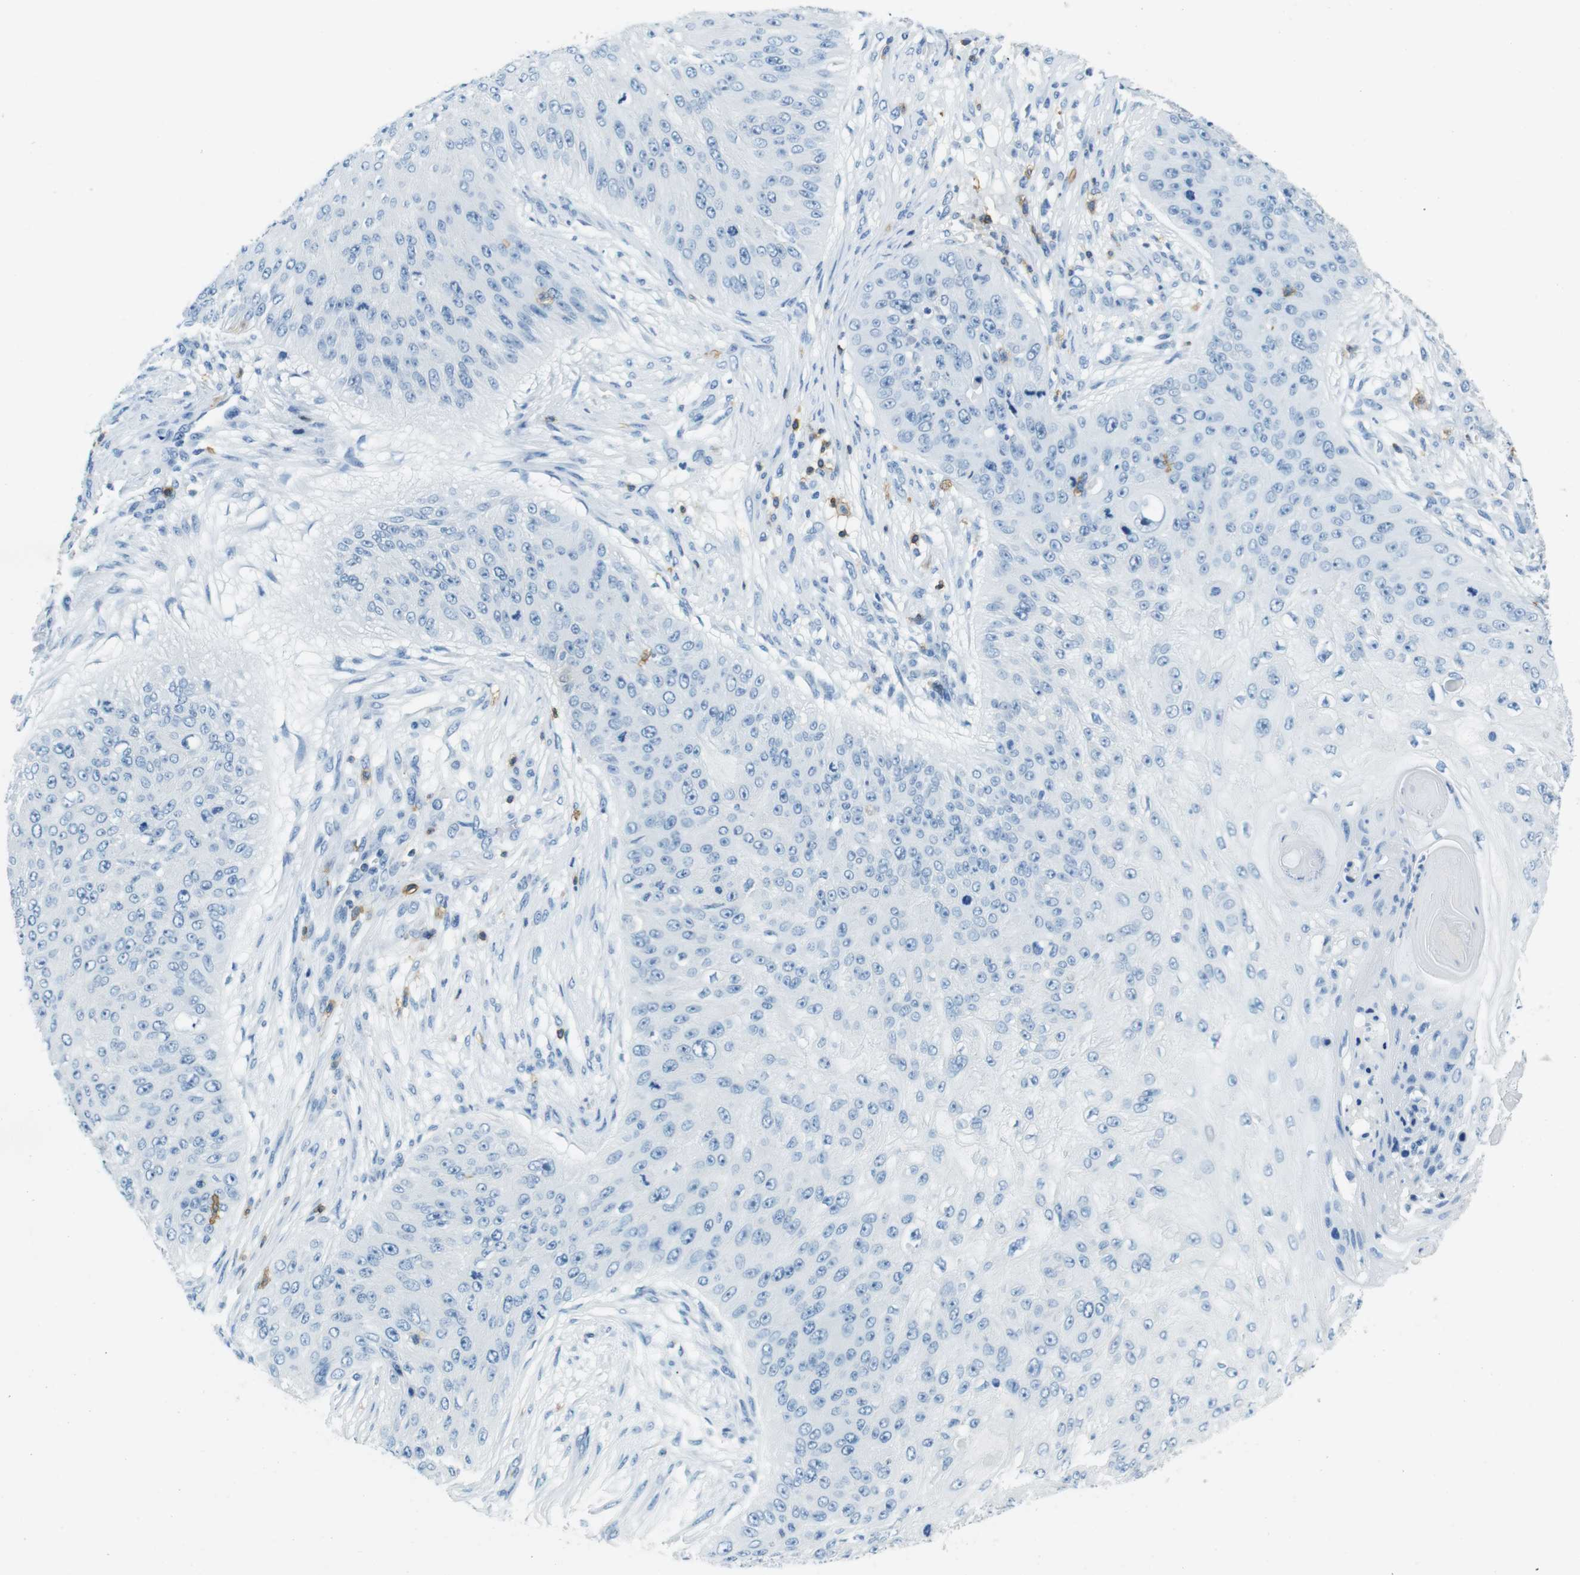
{"staining": {"intensity": "negative", "quantity": "none", "location": "none"}, "tissue": "skin cancer", "cell_type": "Tumor cells", "image_type": "cancer", "snomed": [{"axis": "morphology", "description": "Squamous cell carcinoma, NOS"}, {"axis": "topography", "description": "Skin"}], "caption": "Immunohistochemical staining of skin cancer demonstrates no significant staining in tumor cells.", "gene": "LAT", "patient": {"sex": "female", "age": 80}}